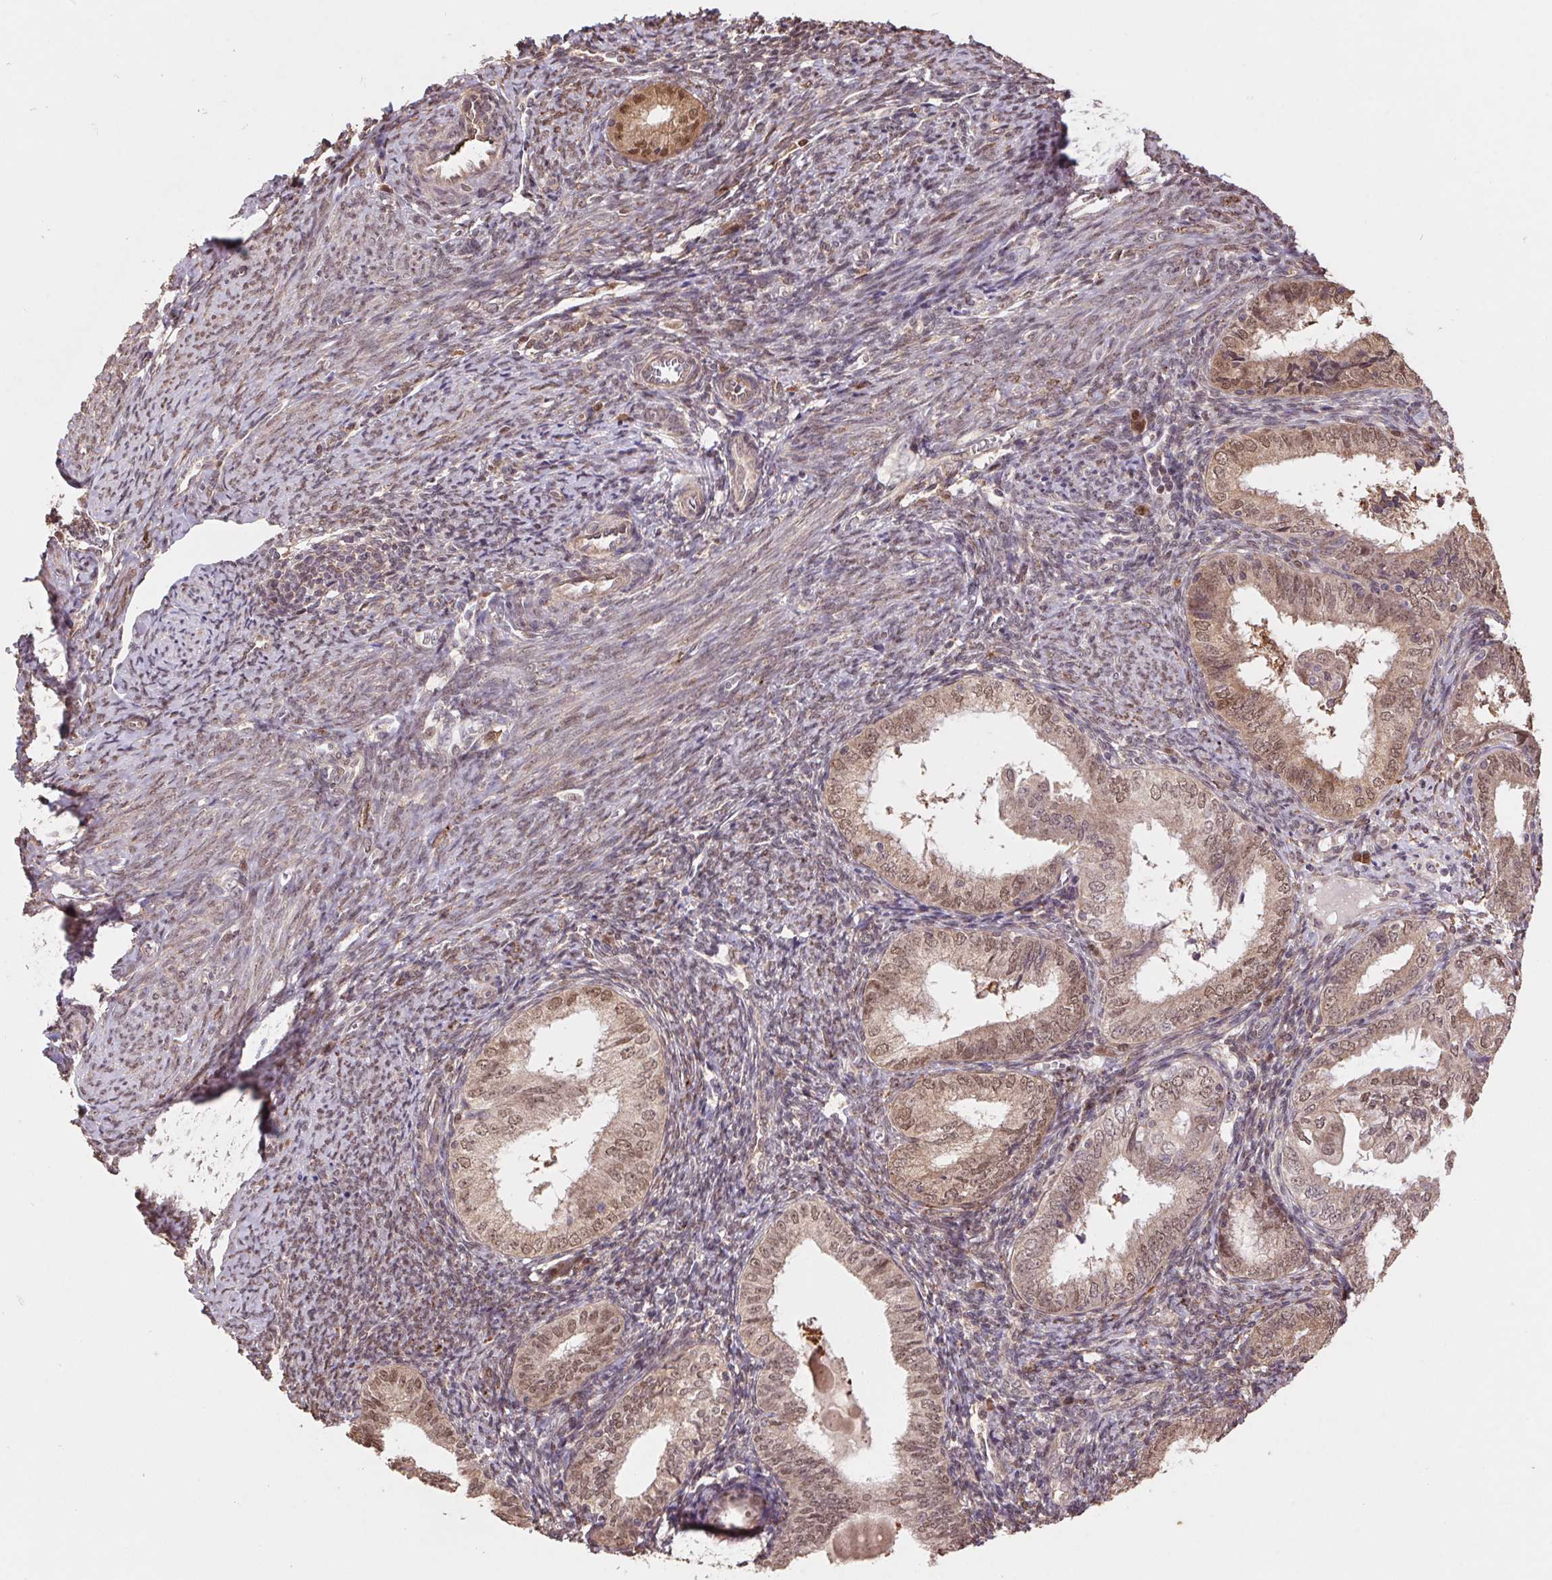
{"staining": {"intensity": "moderate", "quantity": ">75%", "location": "cytoplasmic/membranous,nuclear"}, "tissue": "endometrial cancer", "cell_type": "Tumor cells", "image_type": "cancer", "snomed": [{"axis": "morphology", "description": "Adenocarcinoma, NOS"}, {"axis": "topography", "description": "Endometrium"}], "caption": "High-power microscopy captured an immunohistochemistry photomicrograph of endometrial cancer, revealing moderate cytoplasmic/membranous and nuclear expression in about >75% of tumor cells. (Stains: DAB in brown, nuclei in blue, Microscopy: brightfield microscopy at high magnification).", "gene": "CUTA", "patient": {"sex": "female", "age": 55}}